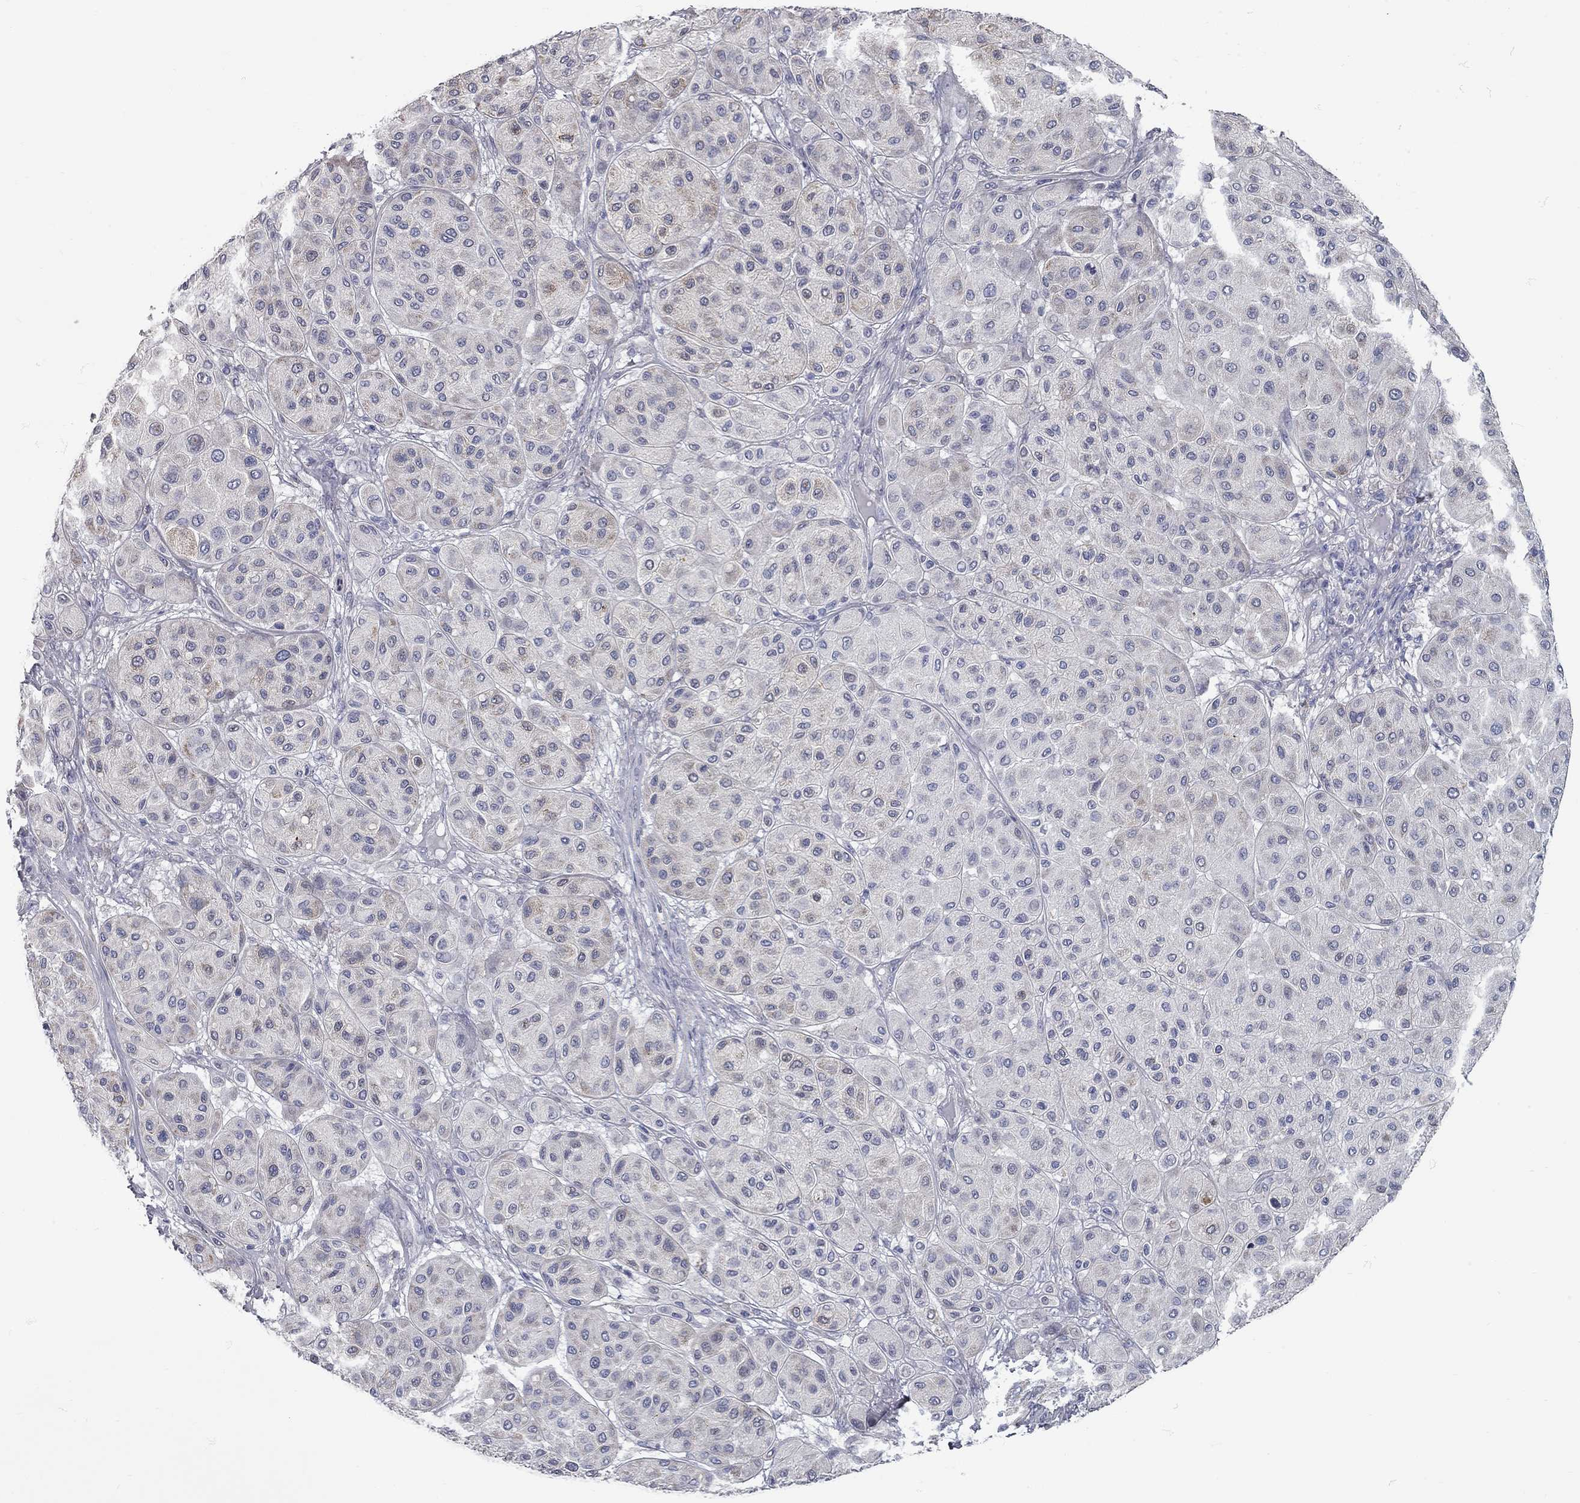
{"staining": {"intensity": "negative", "quantity": "none", "location": "none"}, "tissue": "melanoma", "cell_type": "Tumor cells", "image_type": "cancer", "snomed": [{"axis": "morphology", "description": "Malignant melanoma, Metastatic site"}, {"axis": "topography", "description": "Smooth muscle"}], "caption": "IHC image of human malignant melanoma (metastatic site) stained for a protein (brown), which exhibits no staining in tumor cells. The staining is performed using DAB brown chromogen with nuclei counter-stained in using hematoxylin.", "gene": "XAGE2", "patient": {"sex": "male", "age": 41}}